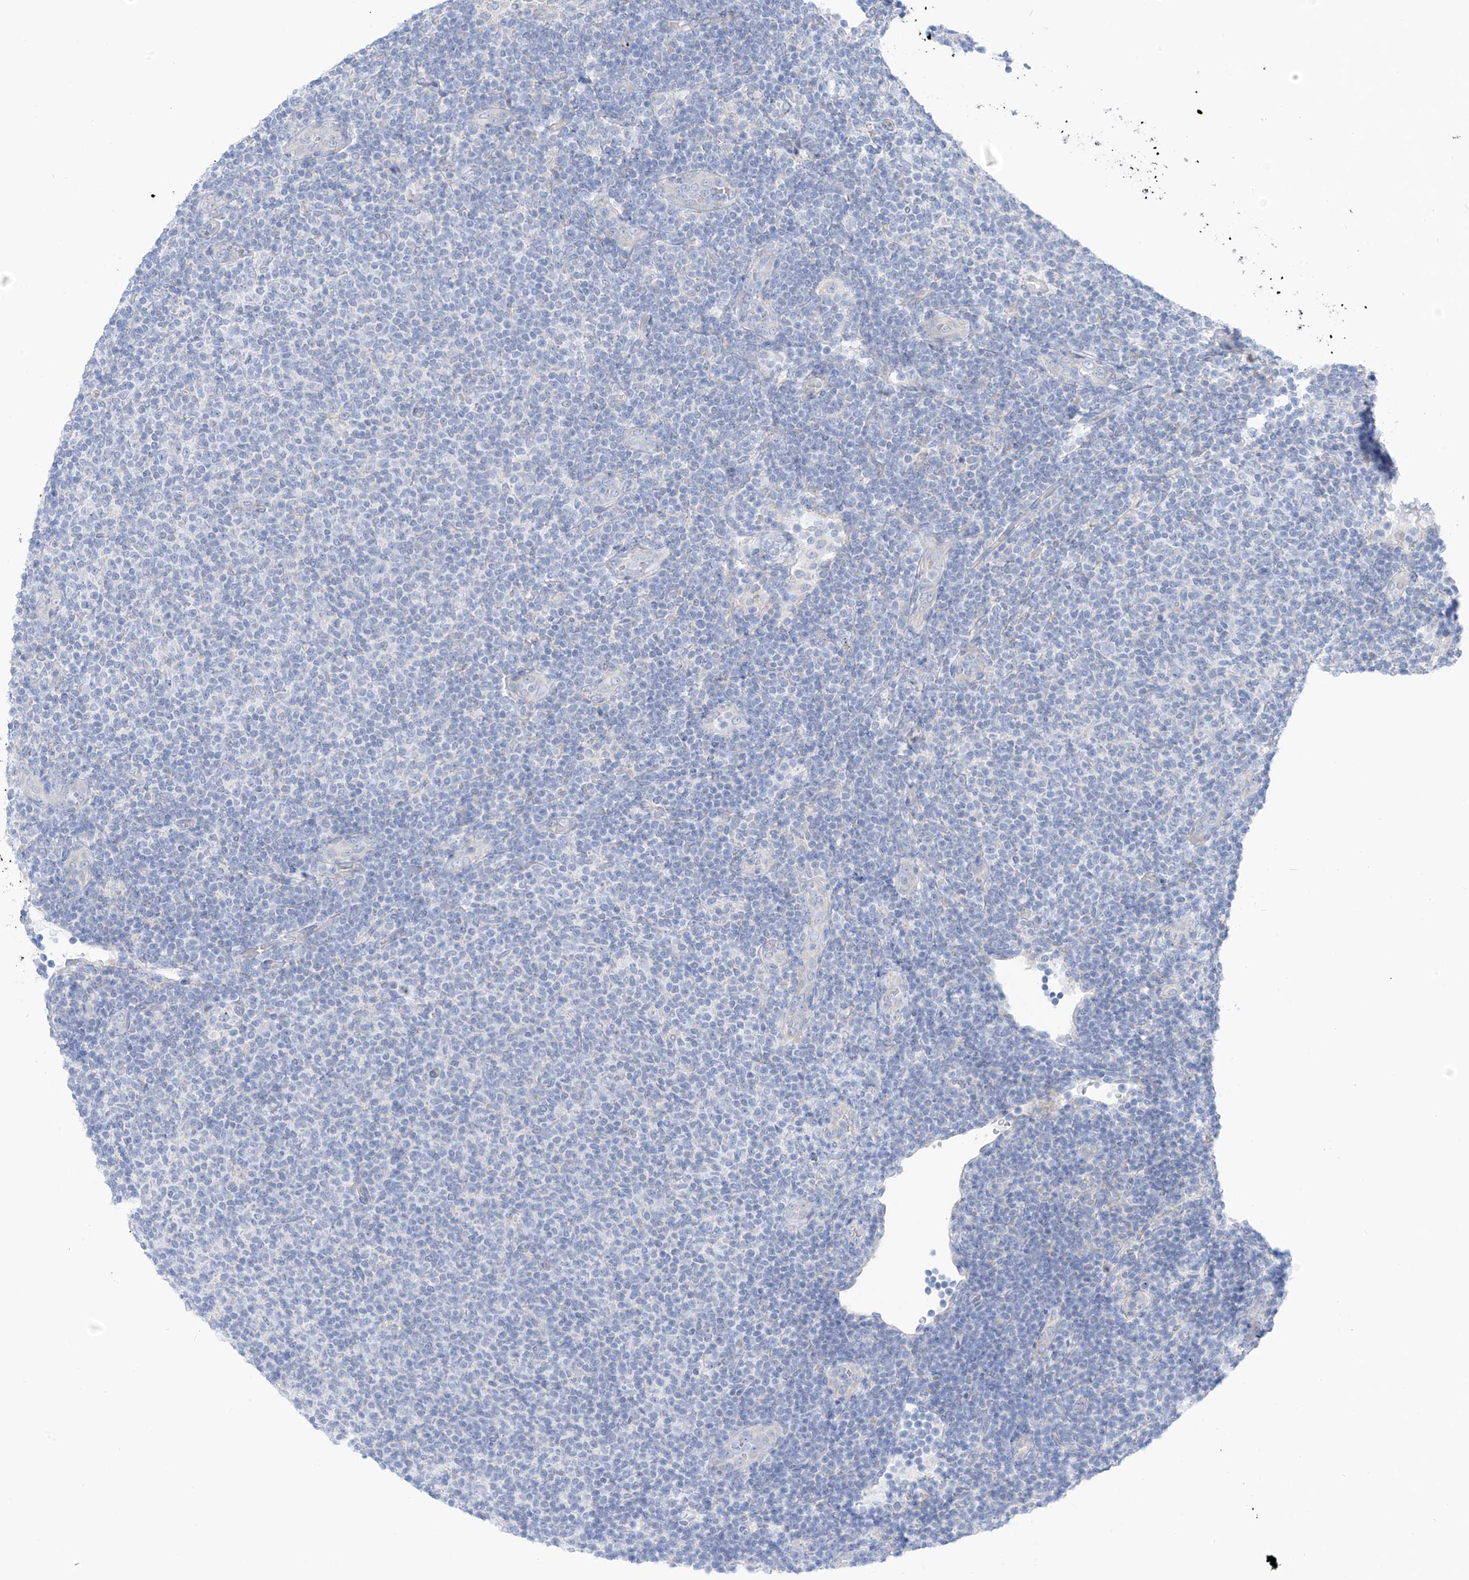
{"staining": {"intensity": "negative", "quantity": "none", "location": "none"}, "tissue": "lymphoma", "cell_type": "Tumor cells", "image_type": "cancer", "snomed": [{"axis": "morphology", "description": "Malignant lymphoma, non-Hodgkin's type, Low grade"}, {"axis": "topography", "description": "Lymph node"}], "caption": "Photomicrograph shows no significant protein expression in tumor cells of malignant lymphoma, non-Hodgkin's type (low-grade).", "gene": "RCN2", "patient": {"sex": "male", "age": 66}}